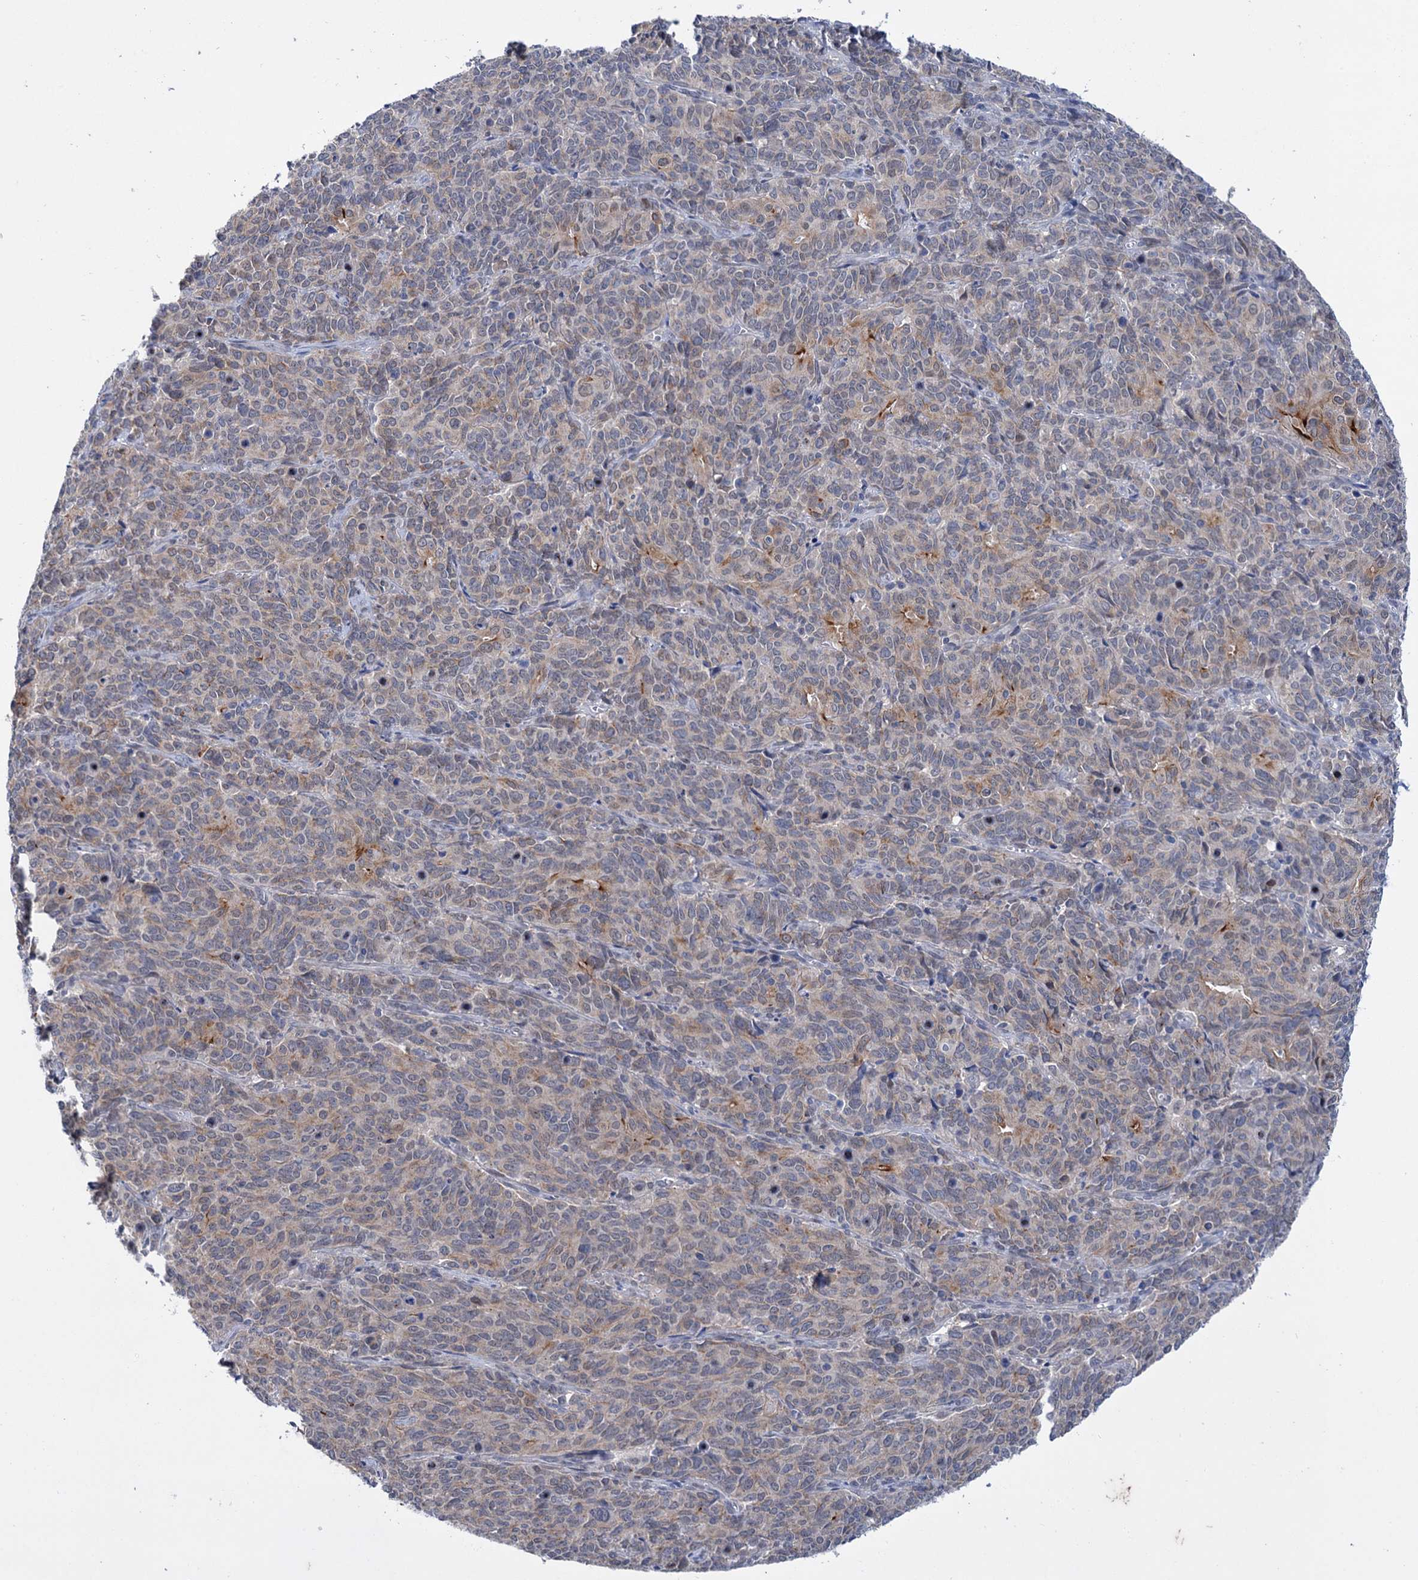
{"staining": {"intensity": "weak", "quantity": "25%-75%", "location": "cytoplasmic/membranous"}, "tissue": "cervical cancer", "cell_type": "Tumor cells", "image_type": "cancer", "snomed": [{"axis": "morphology", "description": "Squamous cell carcinoma, NOS"}, {"axis": "topography", "description": "Cervix"}], "caption": "Tumor cells reveal weak cytoplasmic/membranous expression in approximately 25%-75% of cells in cervical cancer (squamous cell carcinoma). (IHC, brightfield microscopy, high magnification).", "gene": "MID1IP1", "patient": {"sex": "female", "age": 60}}